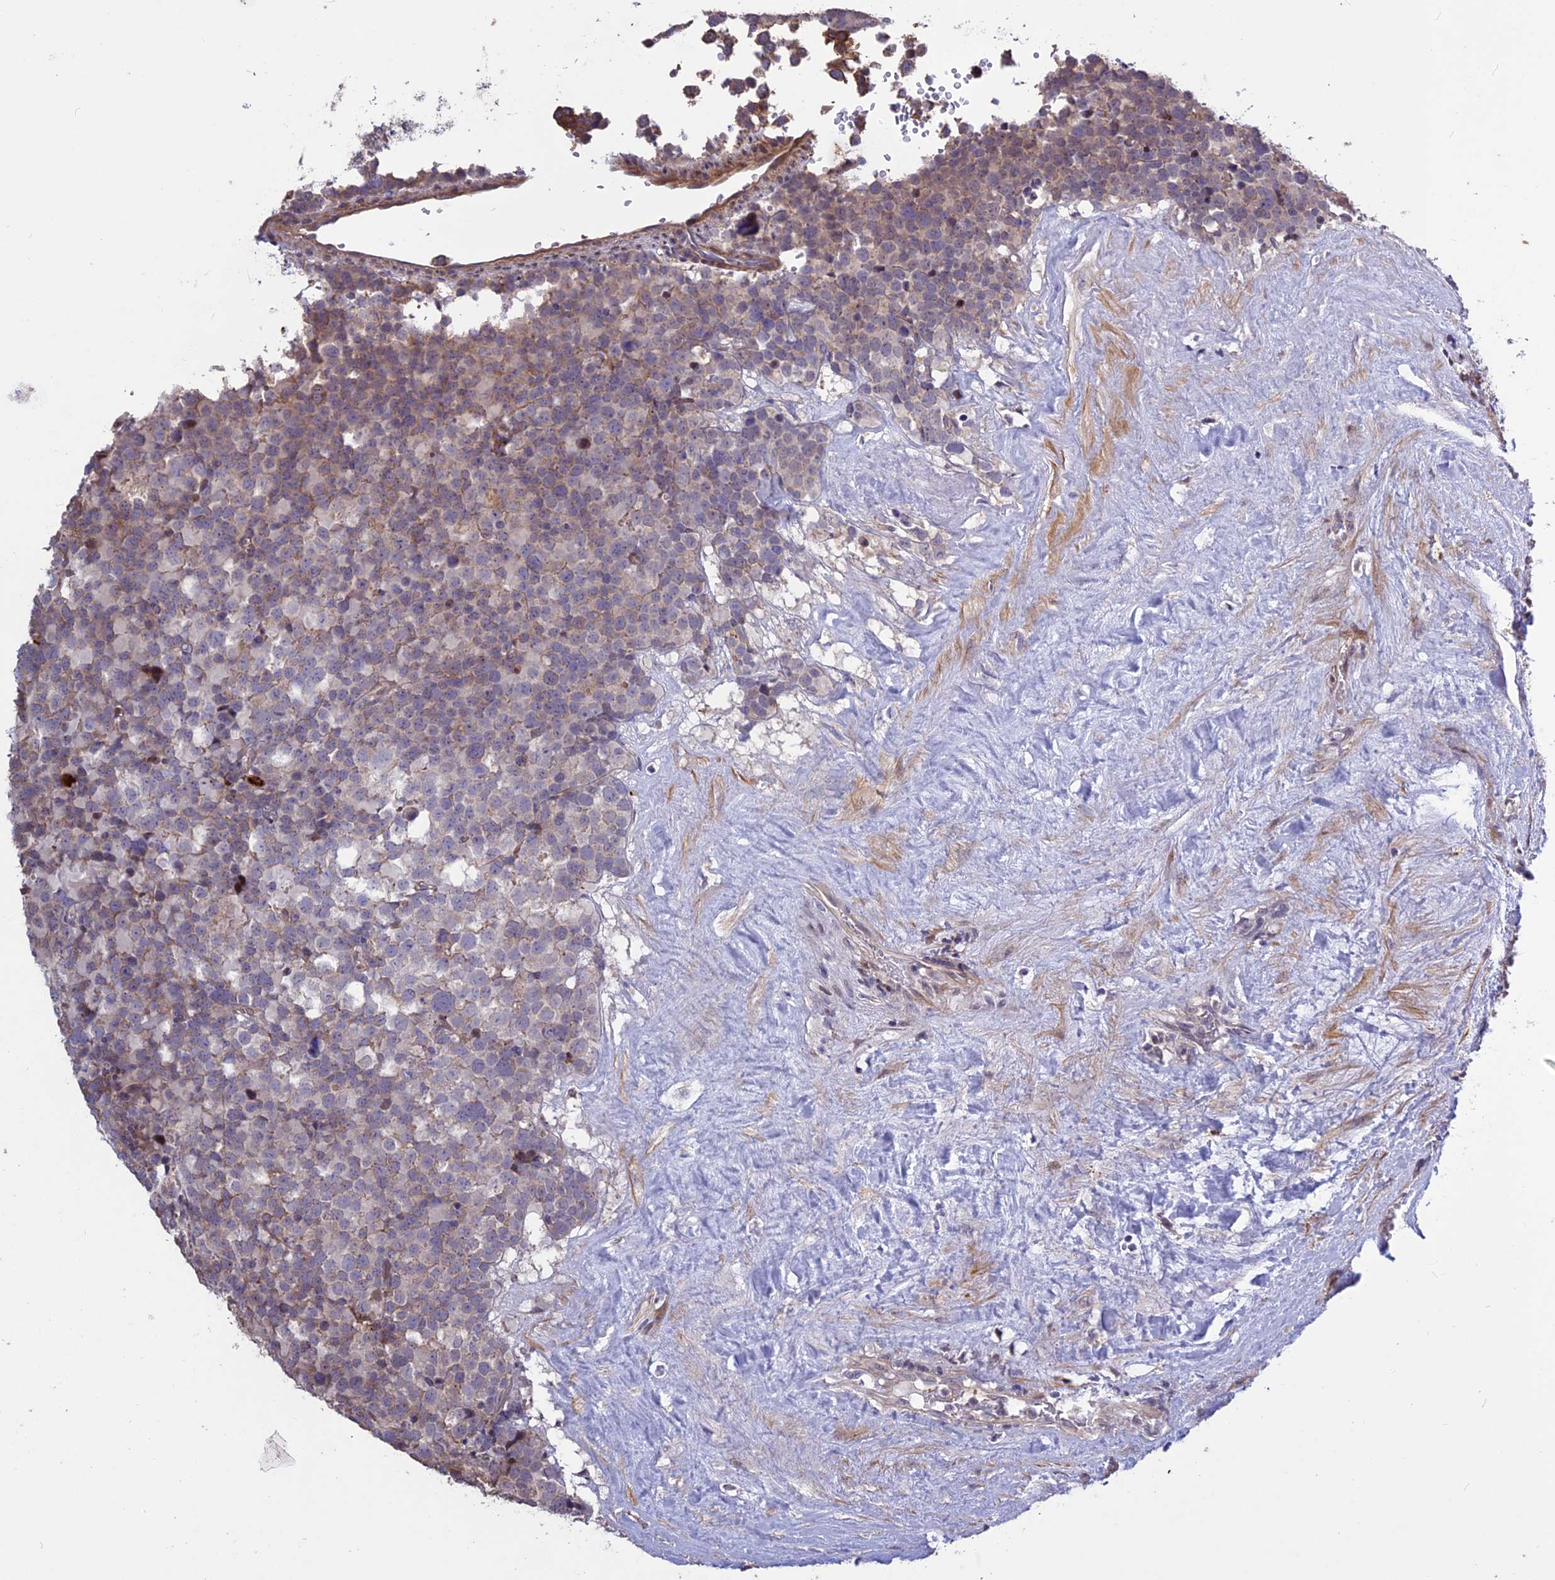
{"staining": {"intensity": "moderate", "quantity": "<25%", "location": "cytoplasmic/membranous"}, "tissue": "testis cancer", "cell_type": "Tumor cells", "image_type": "cancer", "snomed": [{"axis": "morphology", "description": "Seminoma, NOS"}, {"axis": "topography", "description": "Testis"}], "caption": "Testis cancer stained for a protein exhibits moderate cytoplasmic/membranous positivity in tumor cells.", "gene": "SPG21", "patient": {"sex": "male", "age": 71}}